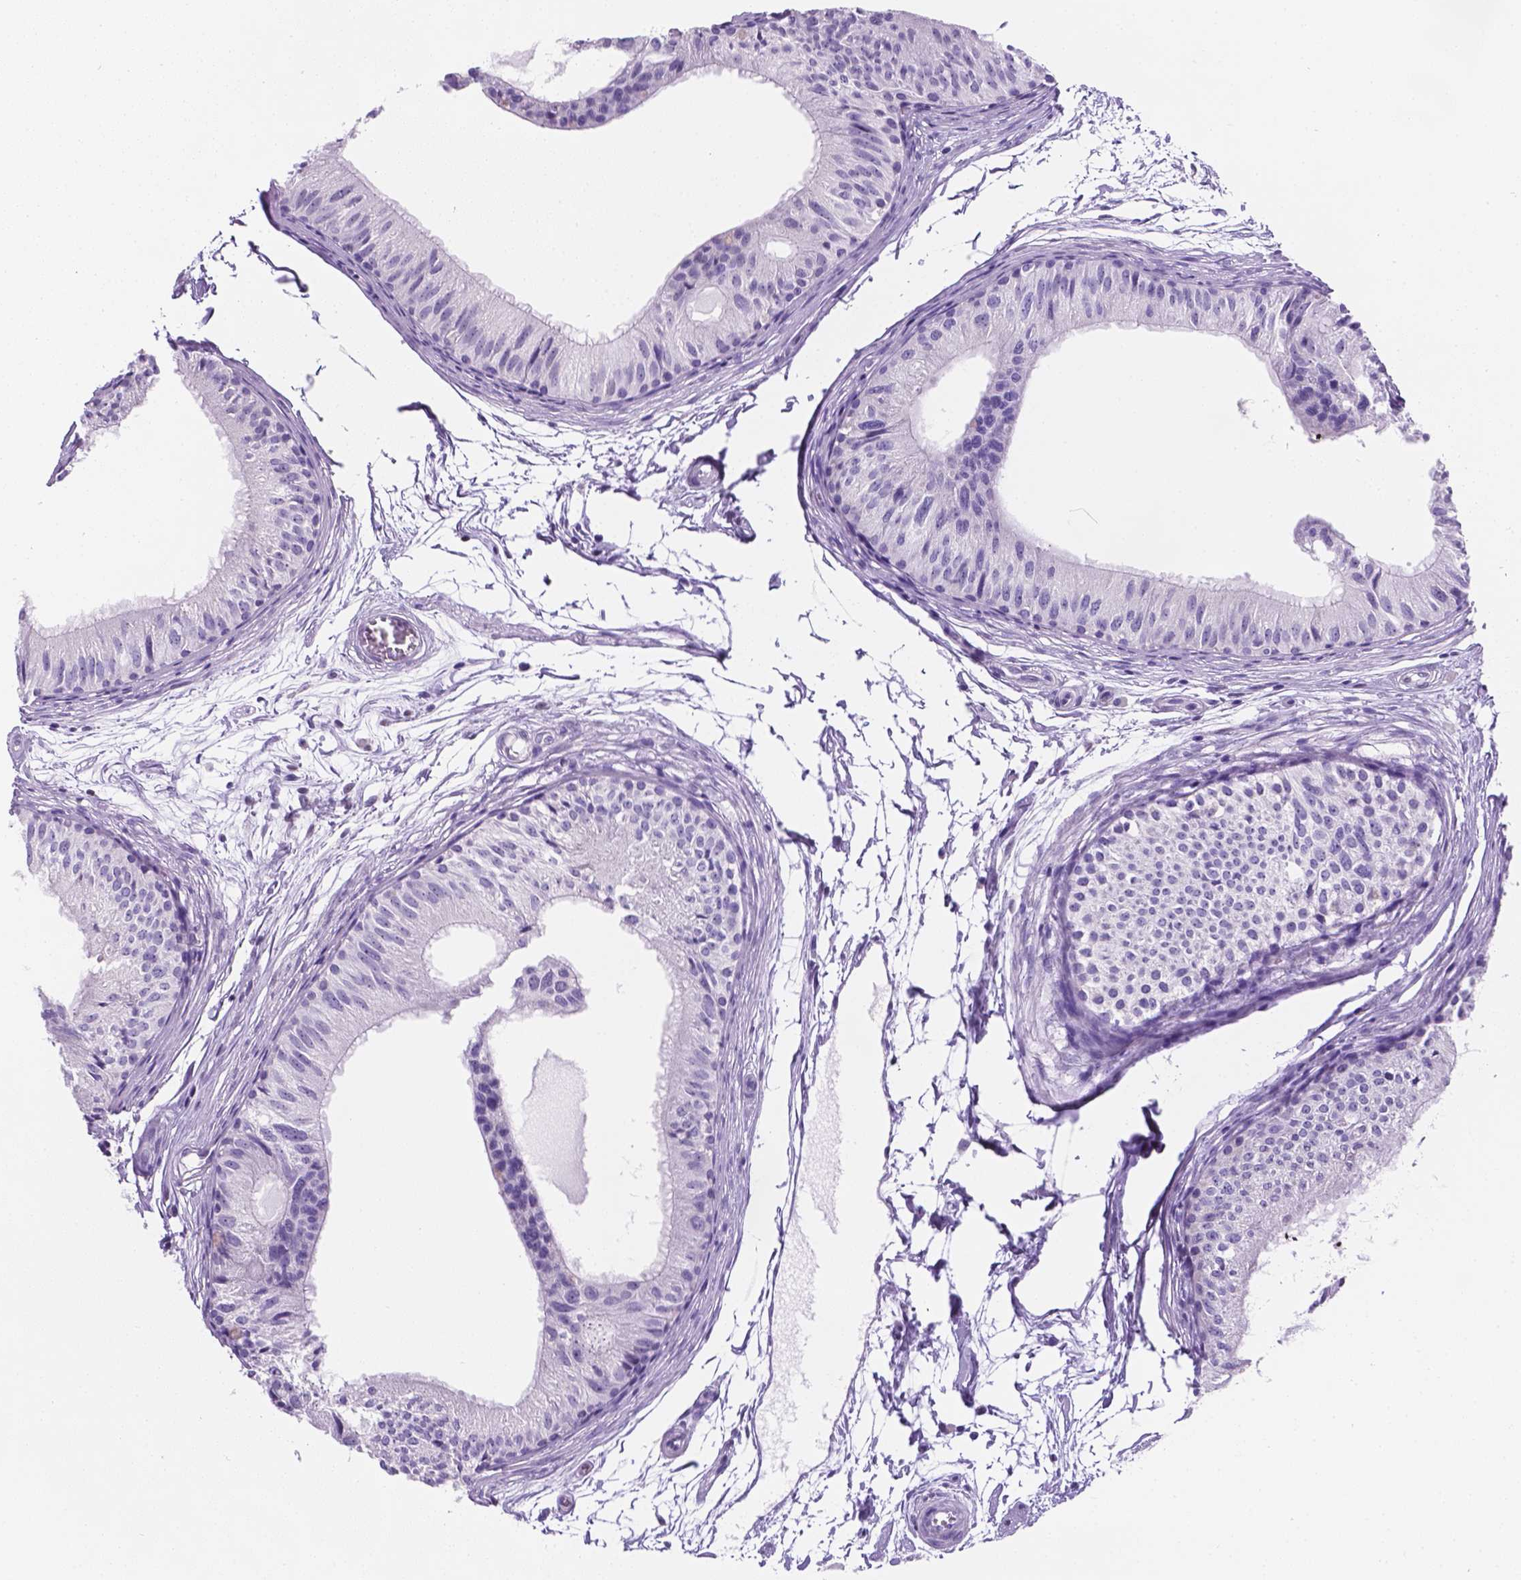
{"staining": {"intensity": "negative", "quantity": "none", "location": "none"}, "tissue": "epididymis", "cell_type": "Glandular cells", "image_type": "normal", "snomed": [{"axis": "morphology", "description": "Normal tissue, NOS"}, {"axis": "topography", "description": "Epididymis"}], "caption": "This is an IHC image of benign human epididymis. There is no staining in glandular cells.", "gene": "TMEM210", "patient": {"sex": "male", "age": 25}}